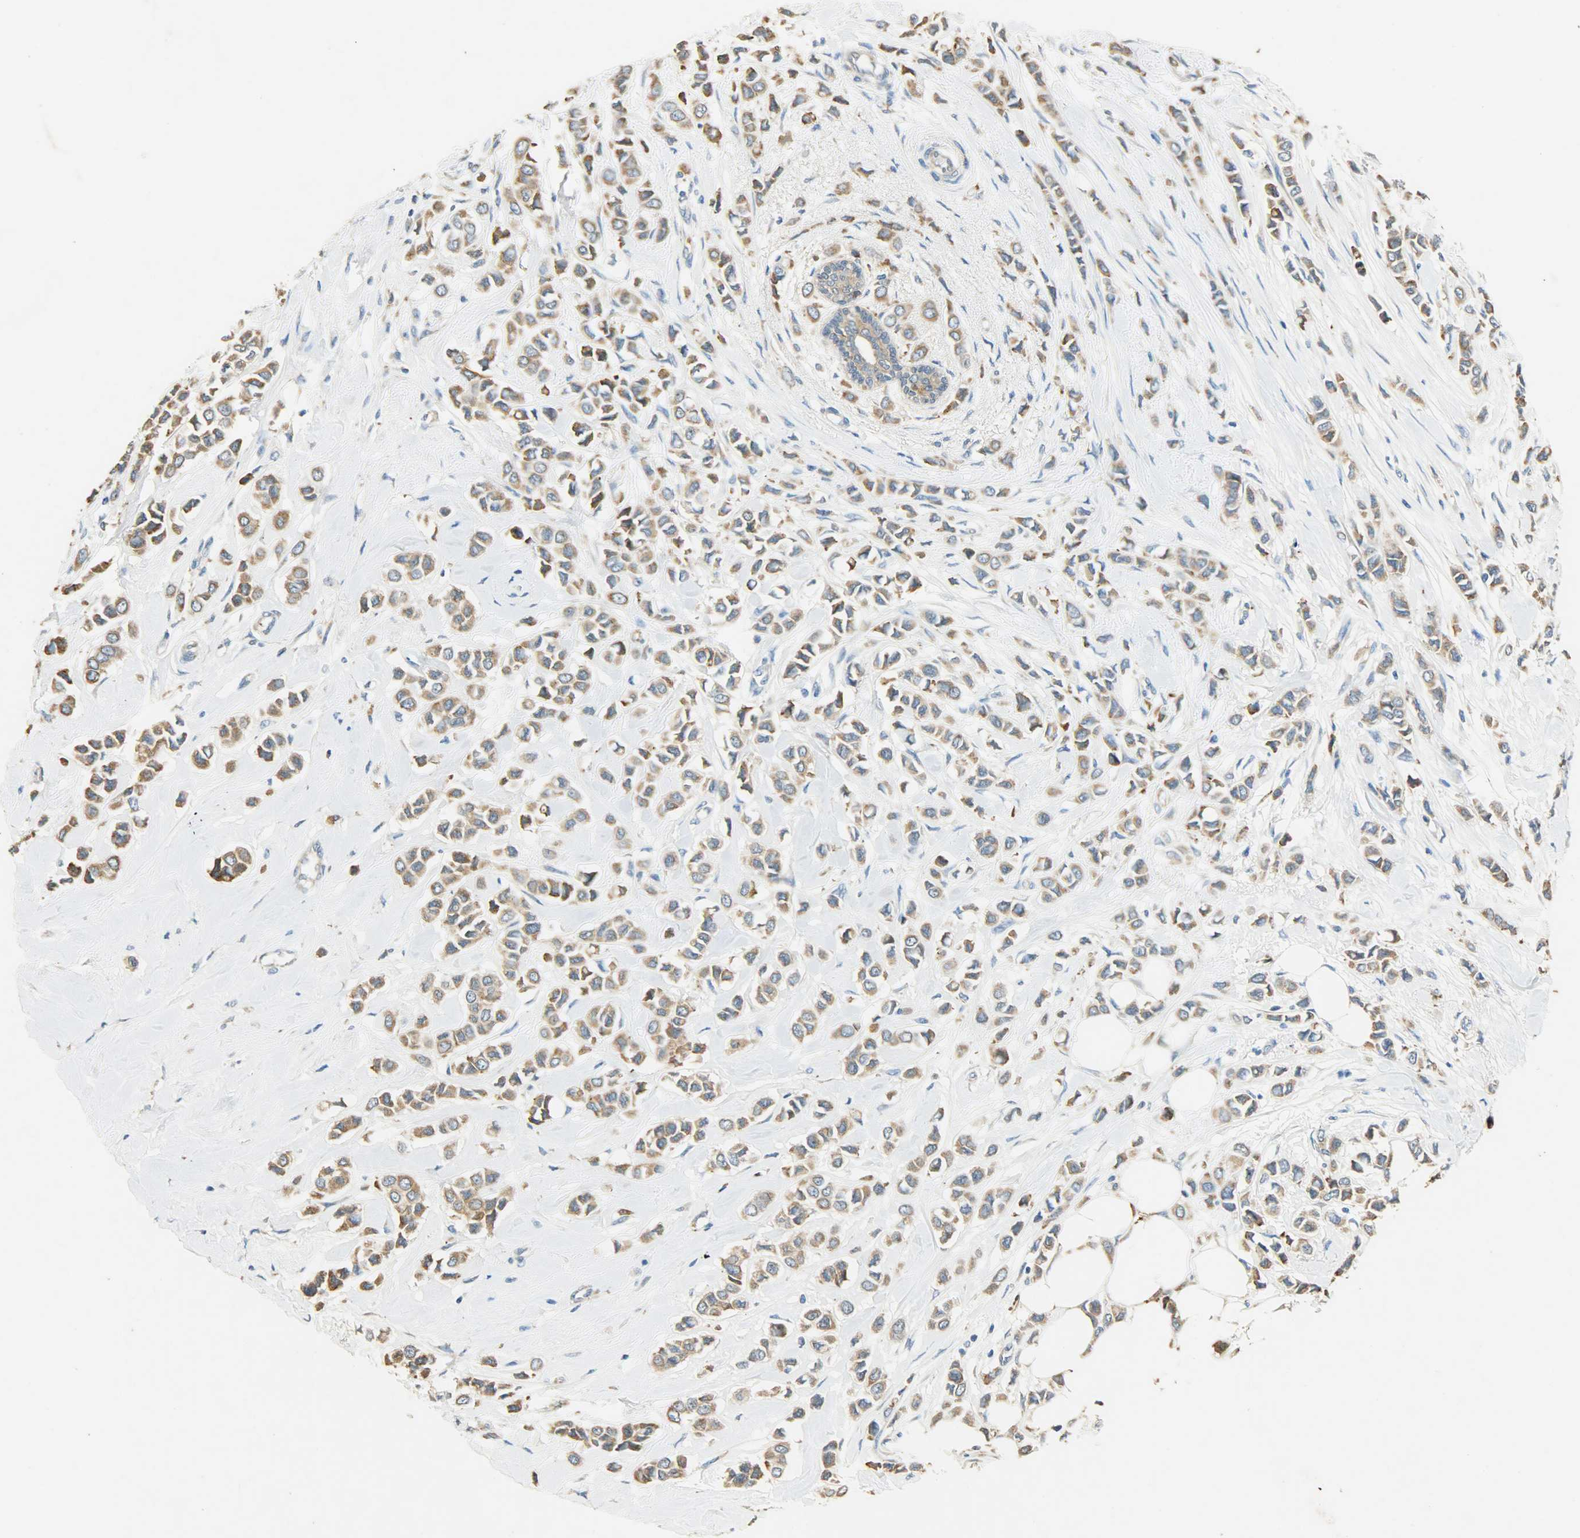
{"staining": {"intensity": "moderate", "quantity": ">75%", "location": "cytoplasmic/membranous"}, "tissue": "breast cancer", "cell_type": "Tumor cells", "image_type": "cancer", "snomed": [{"axis": "morphology", "description": "Lobular carcinoma"}, {"axis": "topography", "description": "Breast"}], "caption": "Lobular carcinoma (breast) stained for a protein (brown) reveals moderate cytoplasmic/membranous positive staining in approximately >75% of tumor cells.", "gene": "HSPA5", "patient": {"sex": "female", "age": 51}}